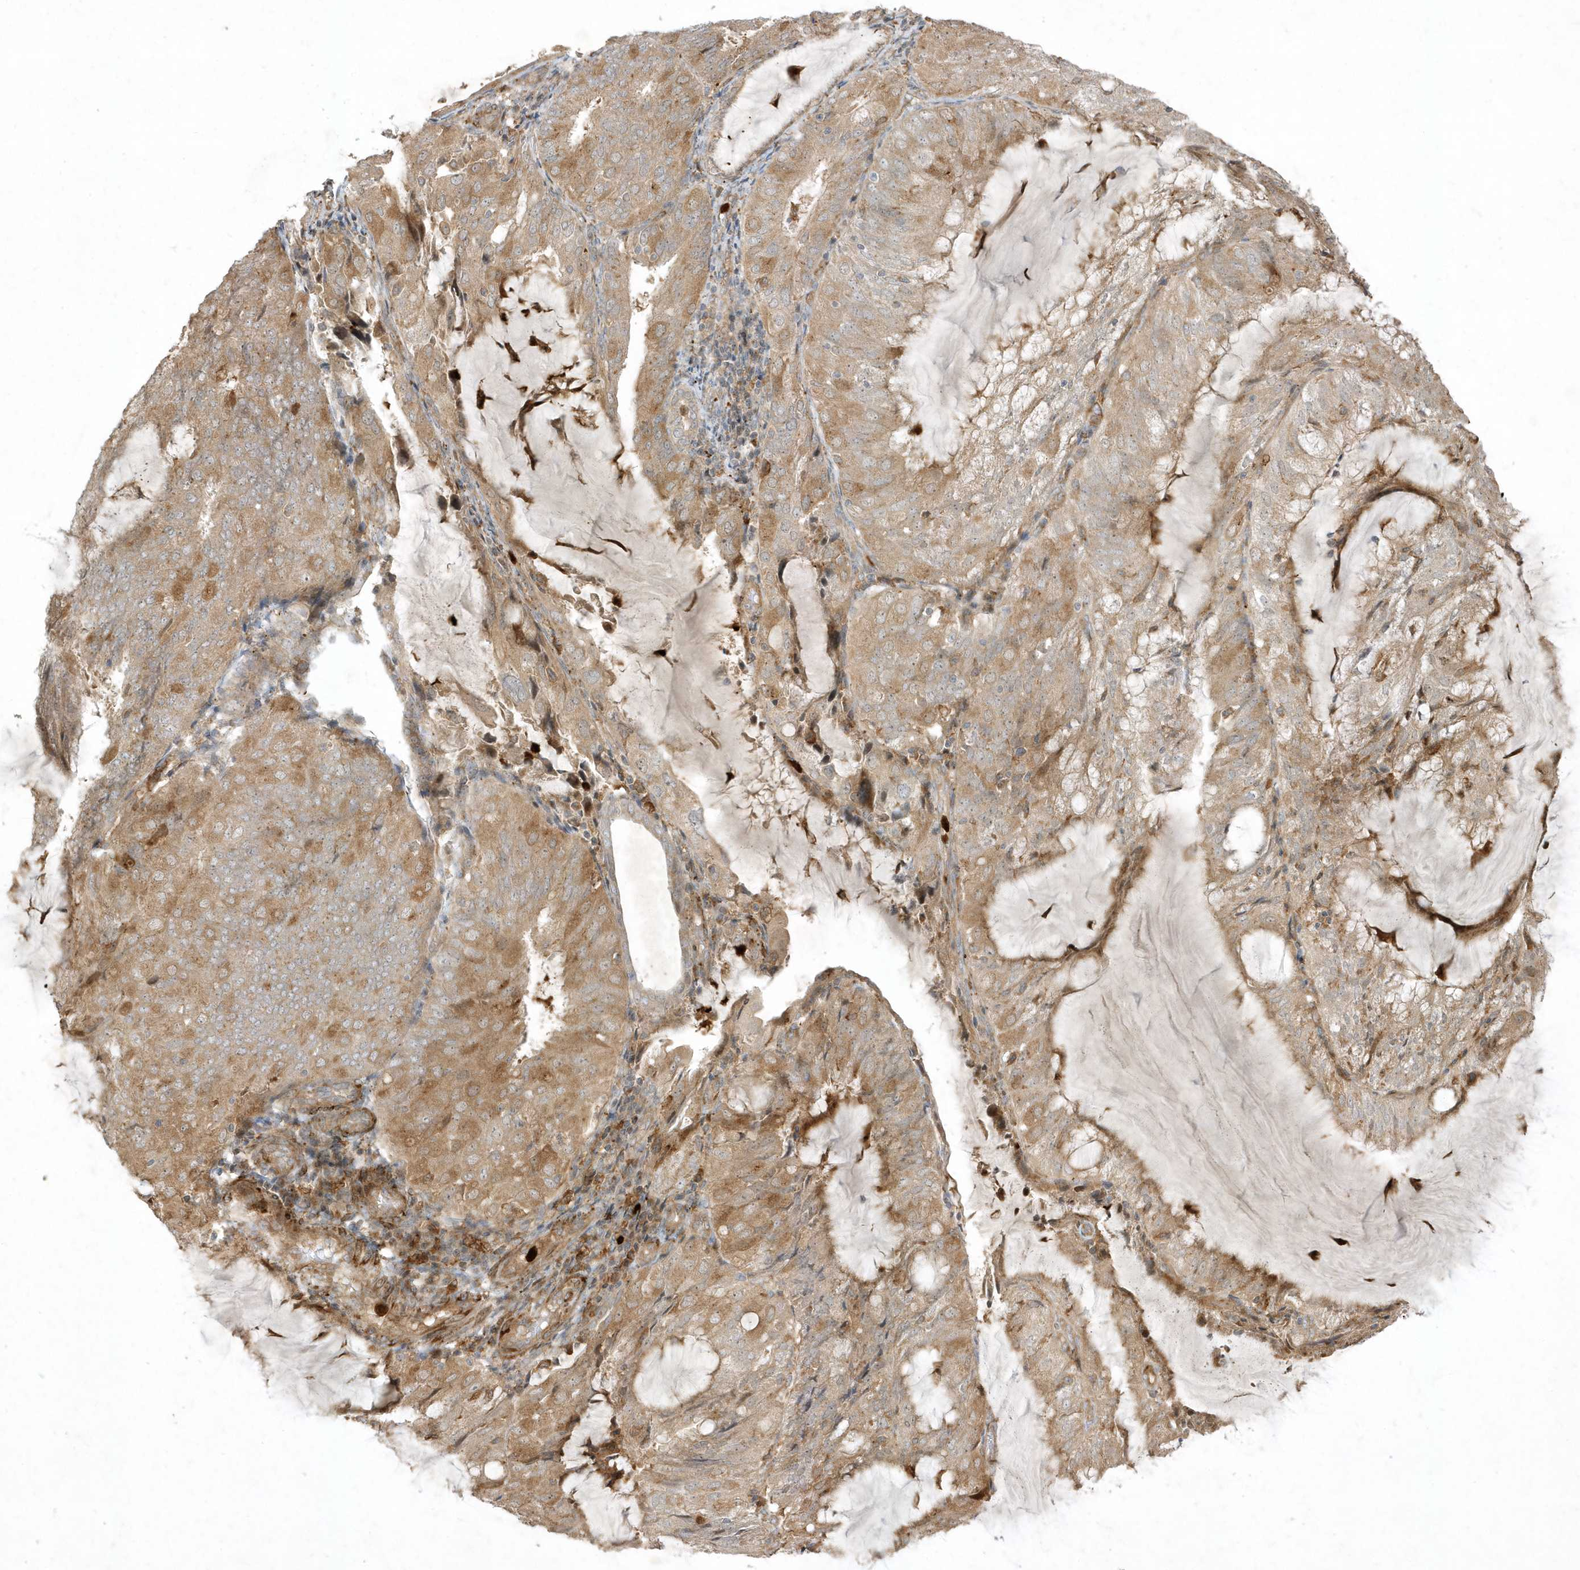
{"staining": {"intensity": "moderate", "quantity": "25%-75%", "location": "cytoplasmic/membranous"}, "tissue": "endometrial cancer", "cell_type": "Tumor cells", "image_type": "cancer", "snomed": [{"axis": "morphology", "description": "Adenocarcinoma, NOS"}, {"axis": "topography", "description": "Endometrium"}], "caption": "Human endometrial adenocarcinoma stained for a protein (brown) demonstrates moderate cytoplasmic/membranous positive staining in approximately 25%-75% of tumor cells.", "gene": "IFT57", "patient": {"sex": "female", "age": 81}}